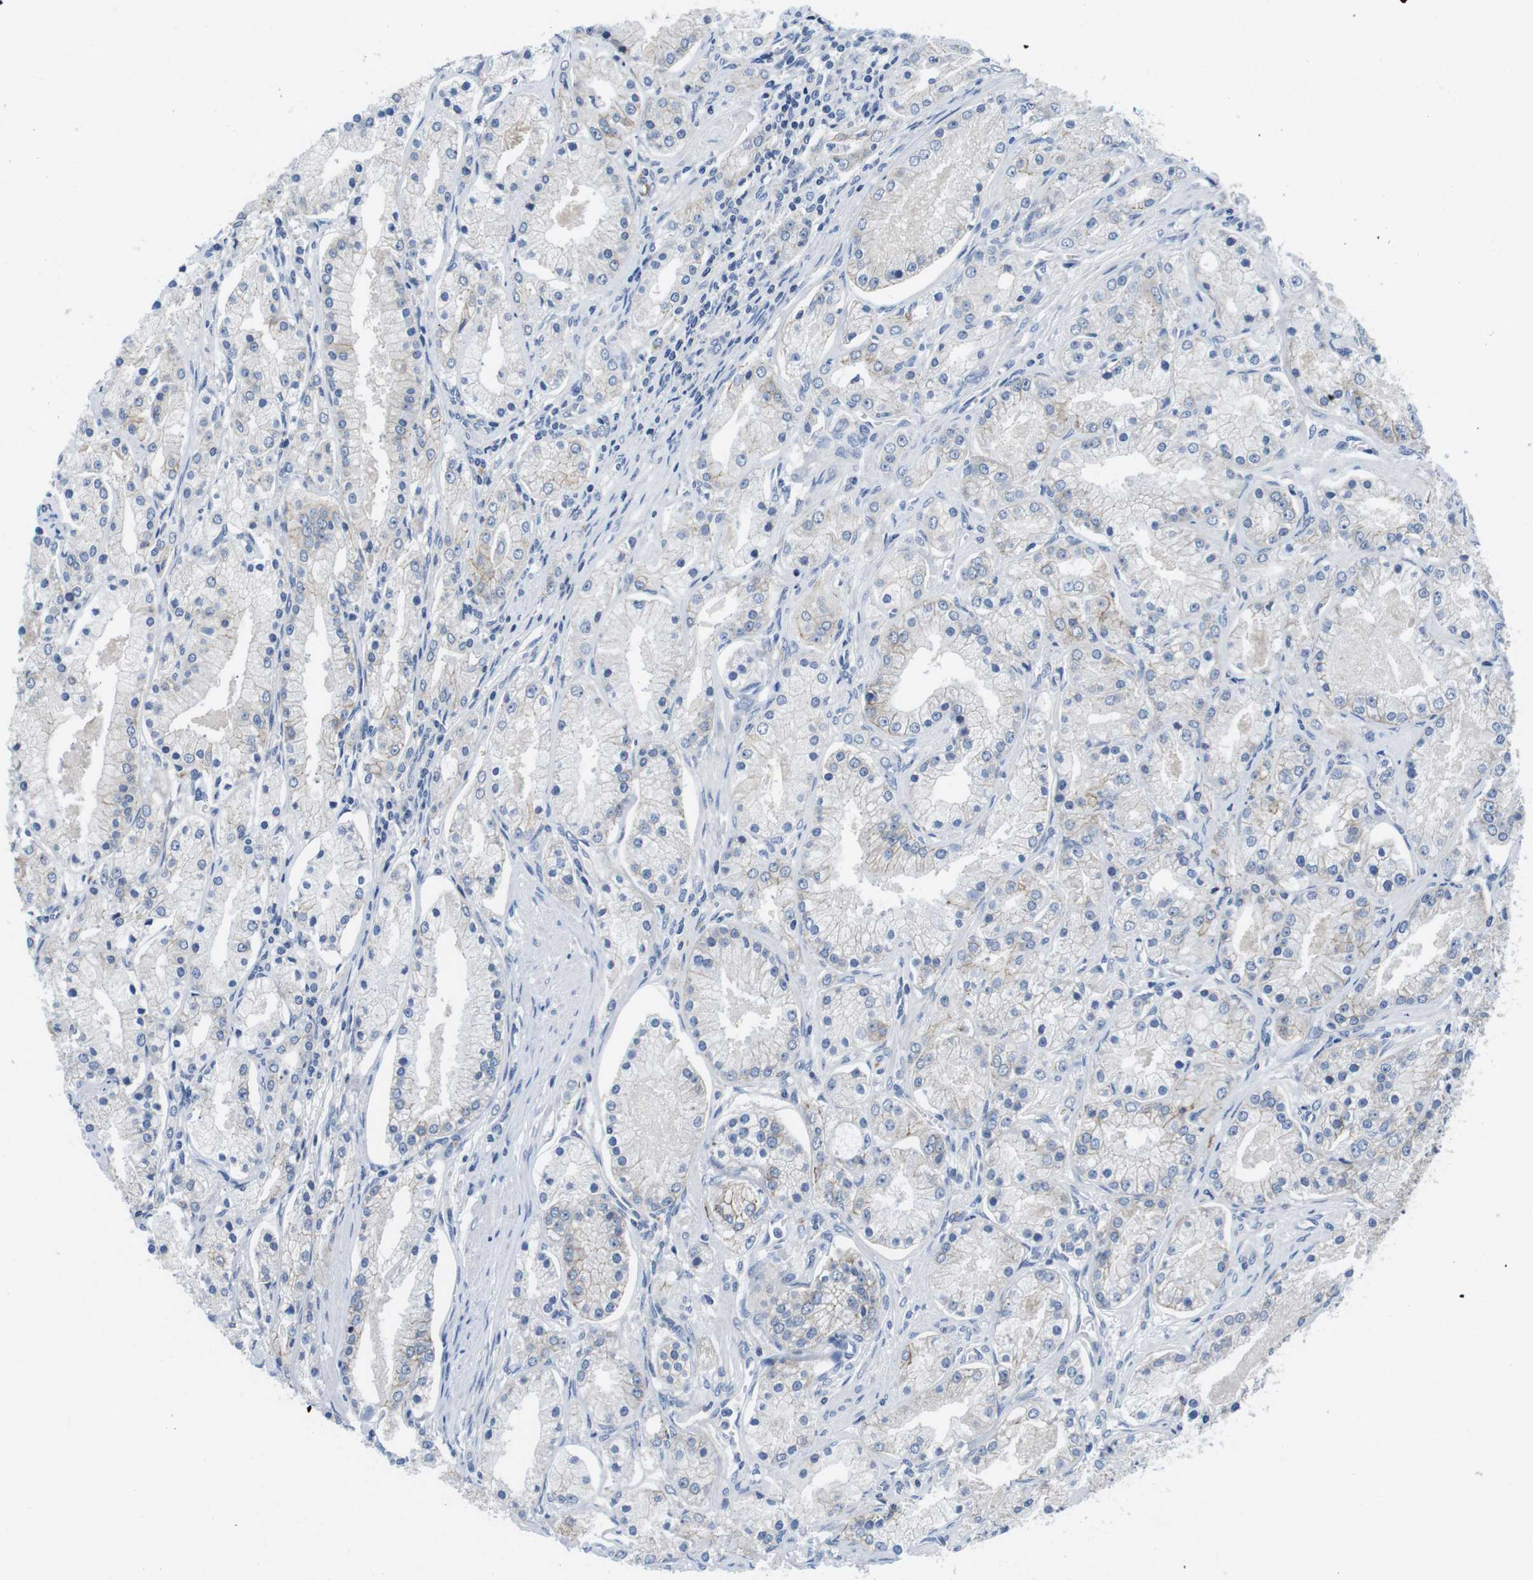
{"staining": {"intensity": "negative", "quantity": "none", "location": "none"}, "tissue": "prostate cancer", "cell_type": "Tumor cells", "image_type": "cancer", "snomed": [{"axis": "morphology", "description": "Adenocarcinoma, High grade"}, {"axis": "topography", "description": "Prostate"}], "caption": "Tumor cells are negative for protein expression in human prostate cancer. (DAB immunohistochemistry (IHC) visualized using brightfield microscopy, high magnification).", "gene": "SCRIB", "patient": {"sex": "male", "age": 66}}